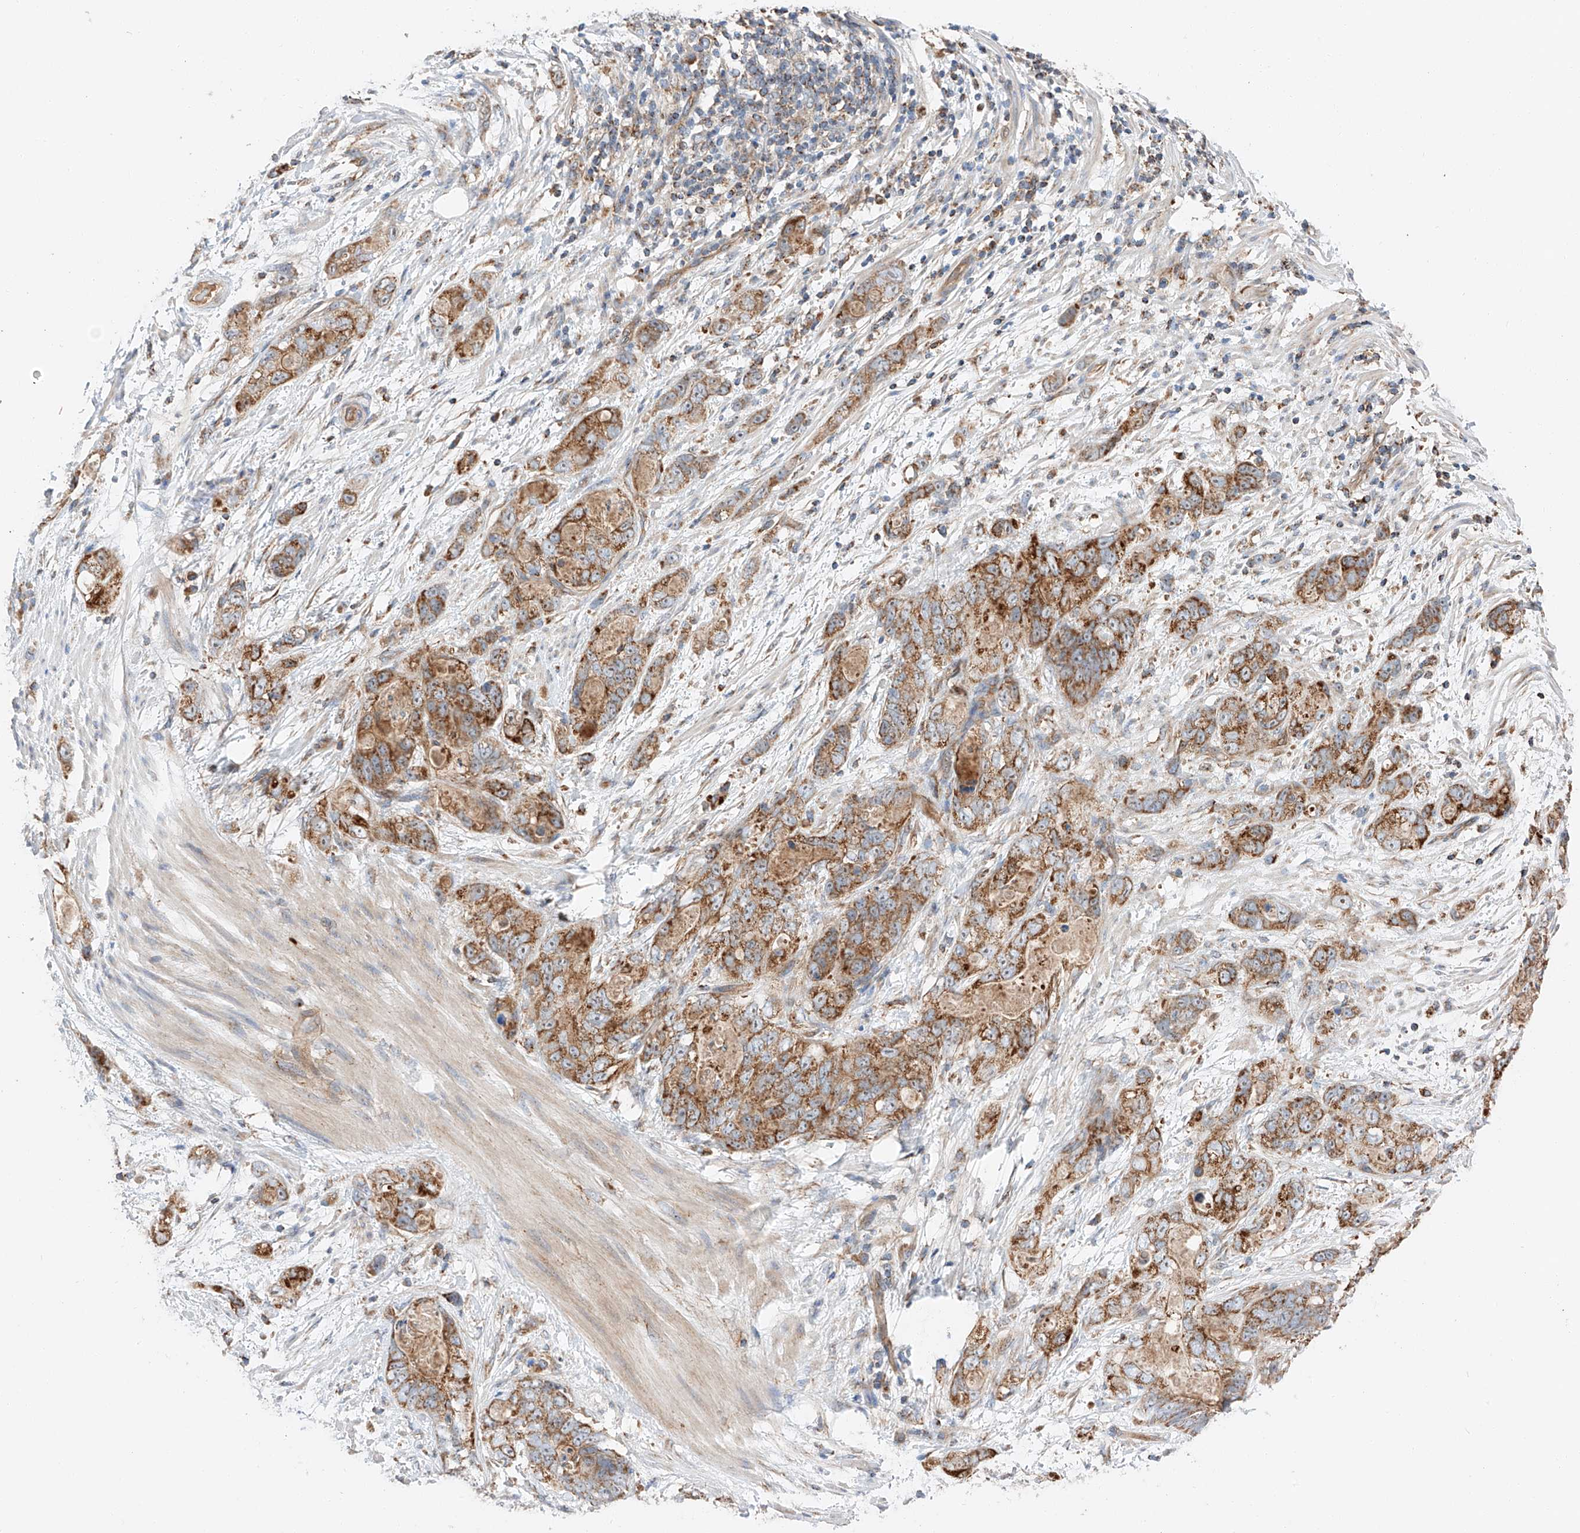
{"staining": {"intensity": "moderate", "quantity": ">75%", "location": "cytoplasmic/membranous"}, "tissue": "stomach cancer", "cell_type": "Tumor cells", "image_type": "cancer", "snomed": [{"axis": "morphology", "description": "Normal tissue, NOS"}, {"axis": "morphology", "description": "Adenocarcinoma, NOS"}, {"axis": "topography", "description": "Stomach"}], "caption": "Stomach cancer was stained to show a protein in brown. There is medium levels of moderate cytoplasmic/membranous expression in approximately >75% of tumor cells.", "gene": "RUSC1", "patient": {"sex": "female", "age": 89}}